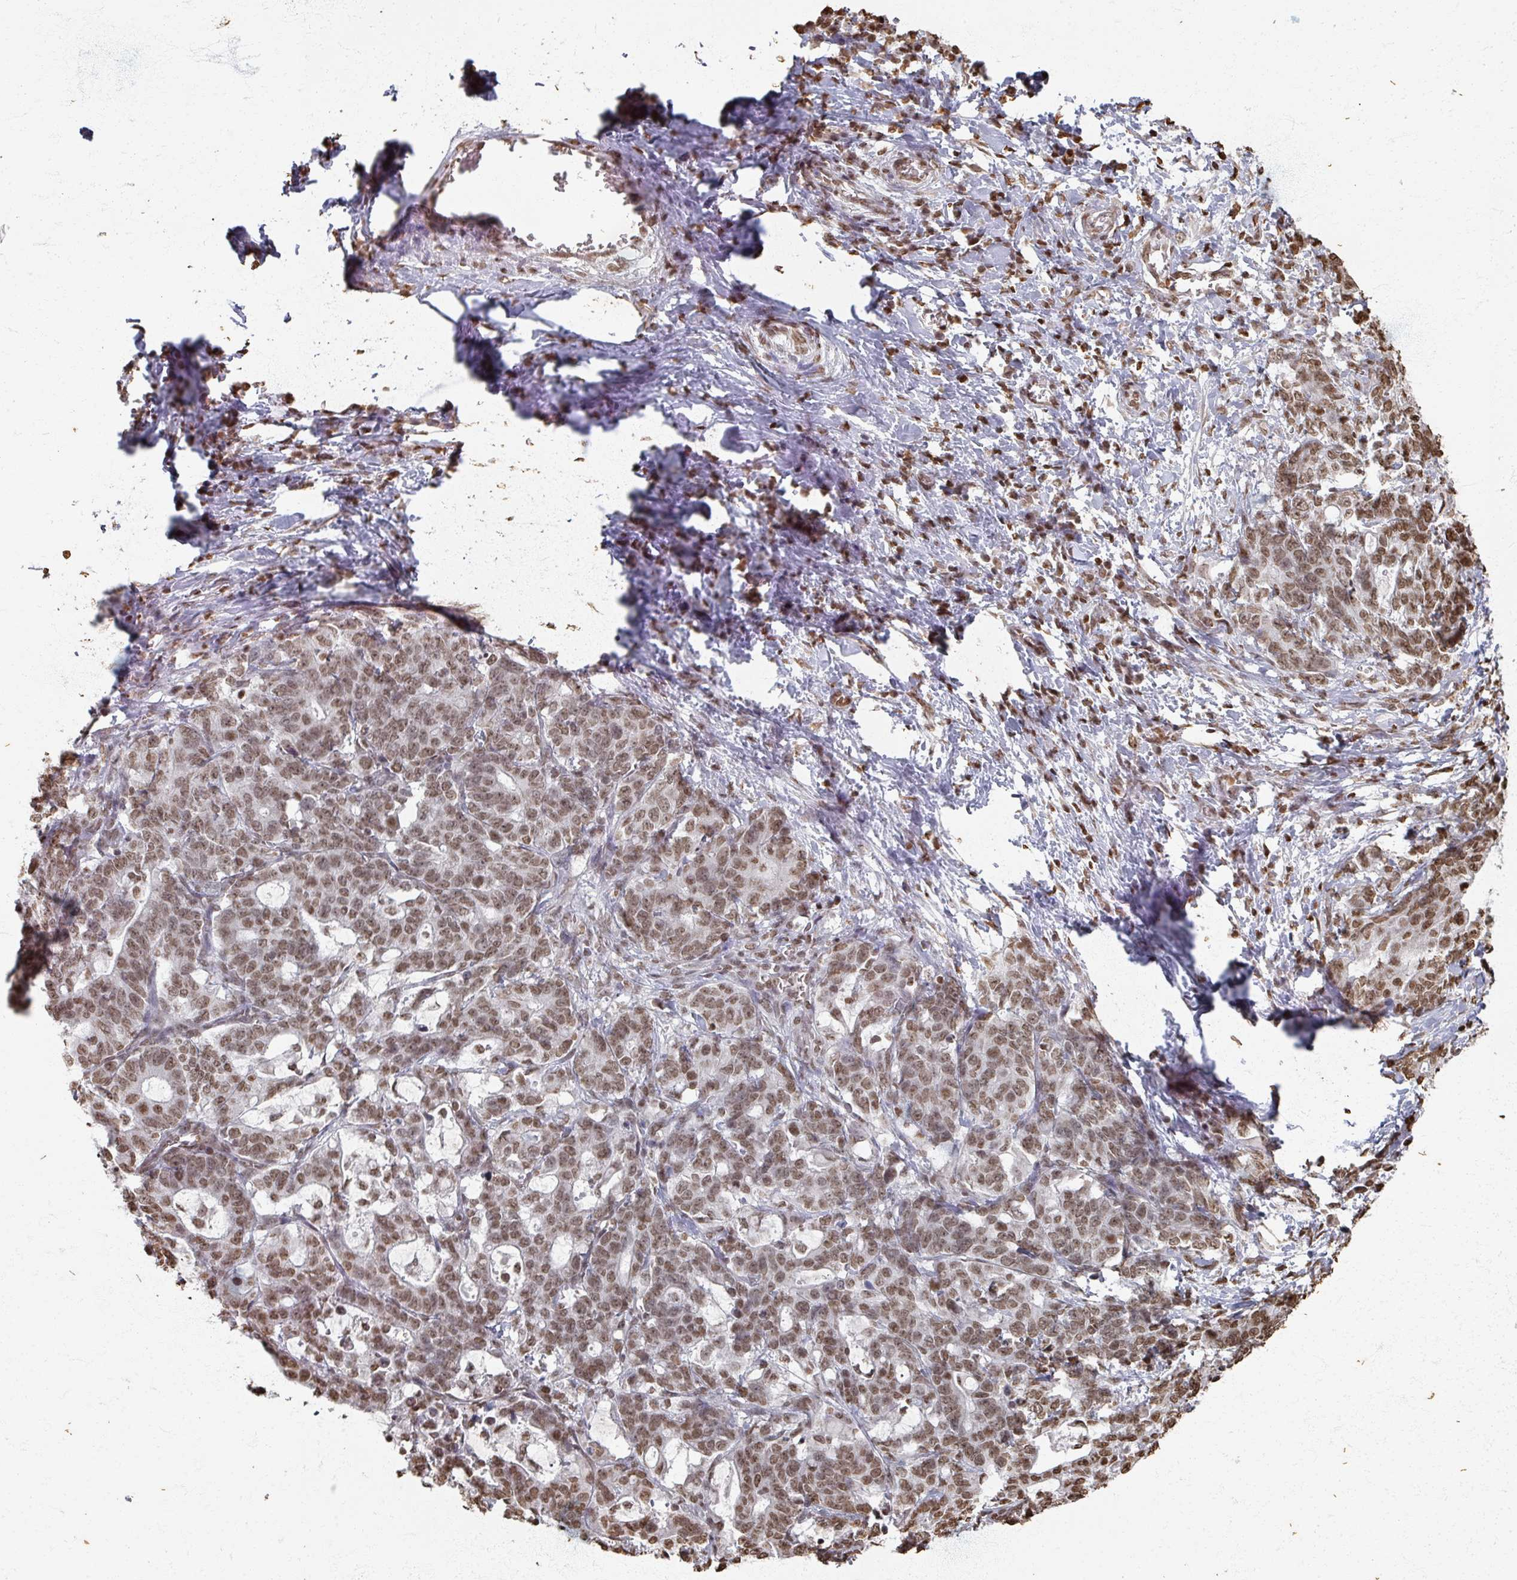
{"staining": {"intensity": "moderate", "quantity": ">75%", "location": "nuclear"}, "tissue": "stomach cancer", "cell_type": "Tumor cells", "image_type": "cancer", "snomed": [{"axis": "morphology", "description": "Normal tissue, NOS"}, {"axis": "morphology", "description": "Adenocarcinoma, NOS"}, {"axis": "topography", "description": "Stomach"}], "caption": "Stomach adenocarcinoma stained for a protein (brown) reveals moderate nuclear positive expression in about >75% of tumor cells.", "gene": "DCUN1D5", "patient": {"sex": "female", "age": 64}}